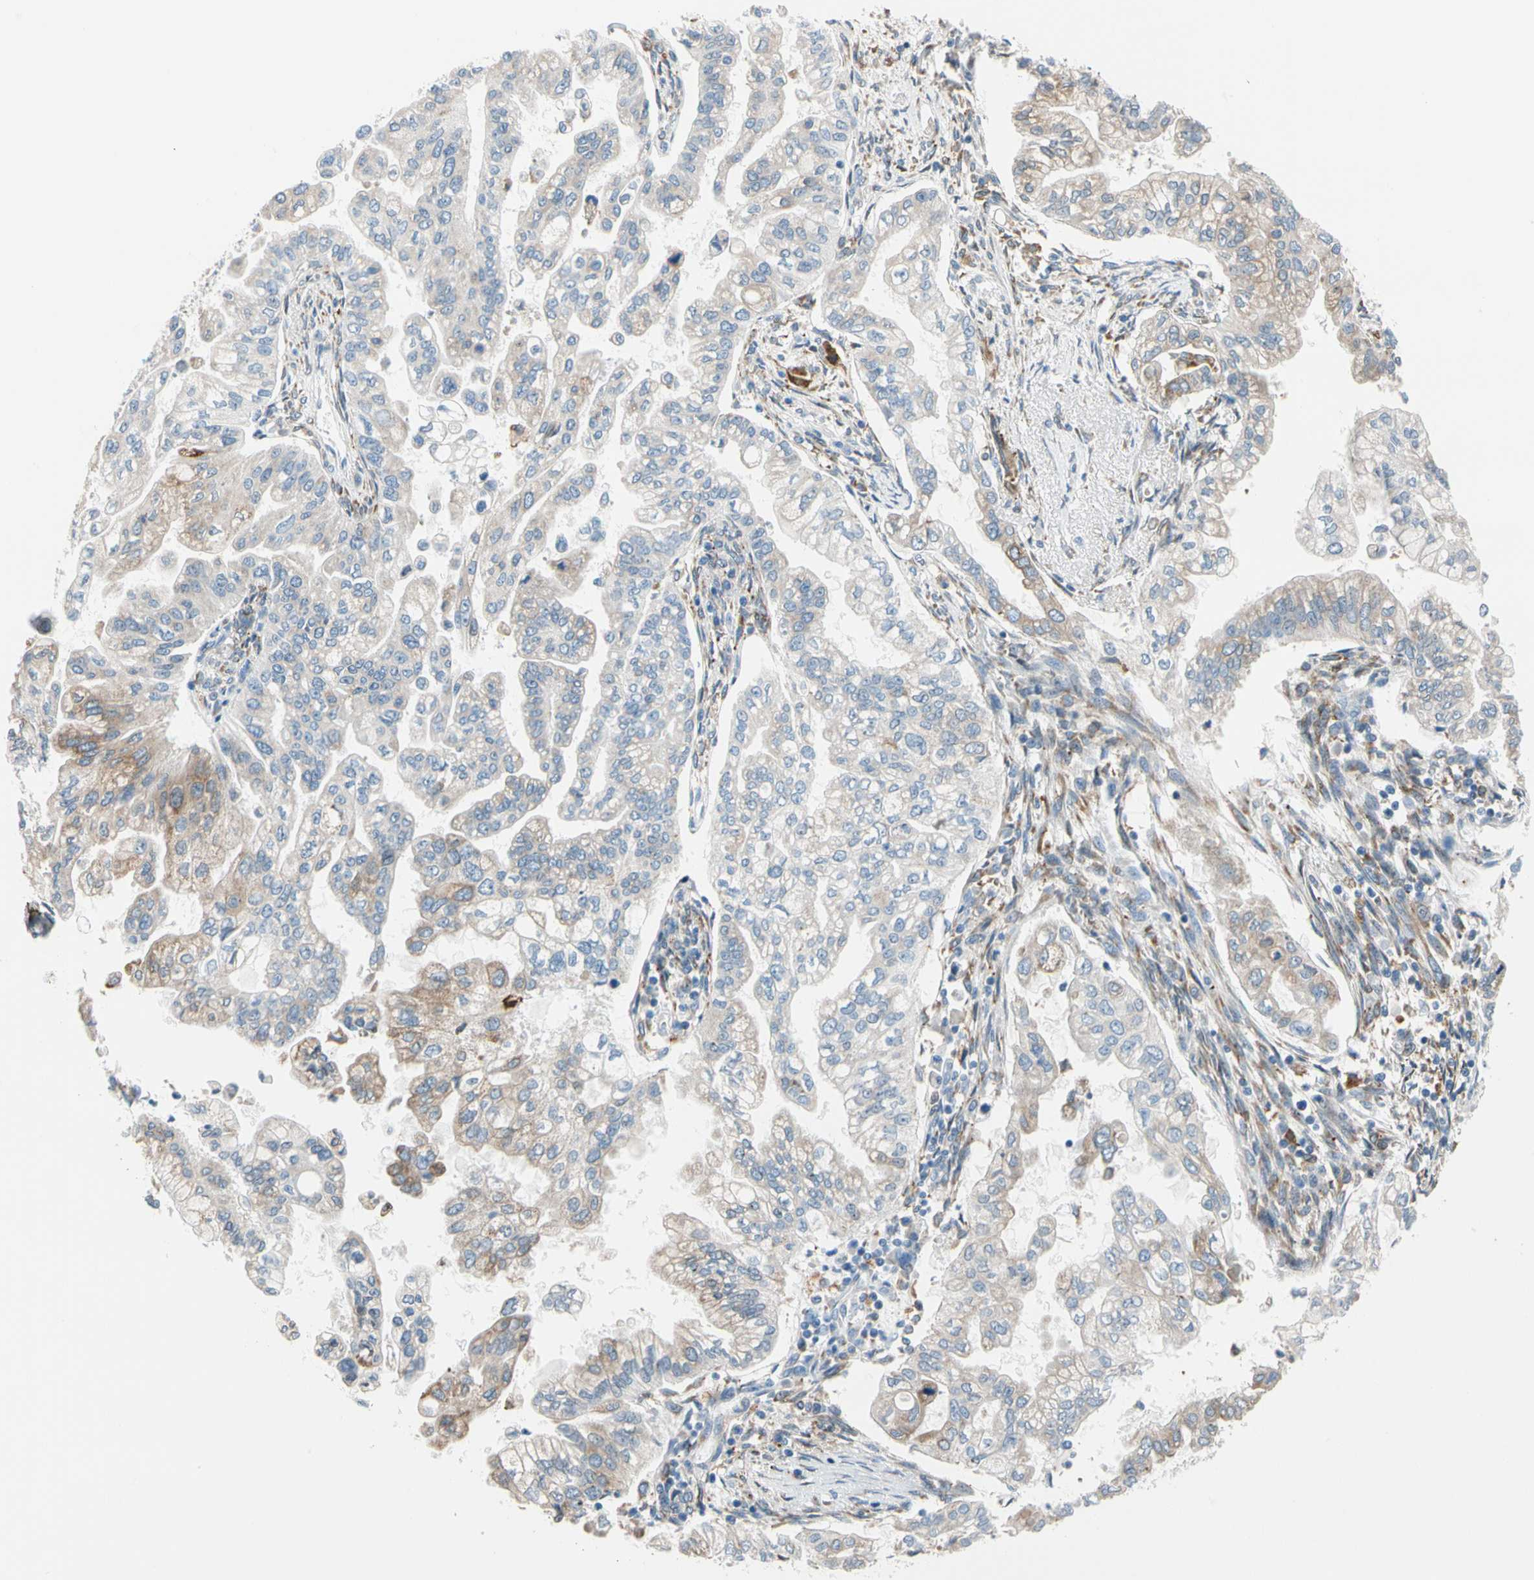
{"staining": {"intensity": "weak", "quantity": "<25%", "location": "cytoplasmic/membranous"}, "tissue": "pancreatic cancer", "cell_type": "Tumor cells", "image_type": "cancer", "snomed": [{"axis": "morphology", "description": "Normal tissue, NOS"}, {"axis": "topography", "description": "Pancreas"}], "caption": "This is an IHC photomicrograph of pancreatic cancer. There is no staining in tumor cells.", "gene": "LRPAP1", "patient": {"sex": "male", "age": 42}}